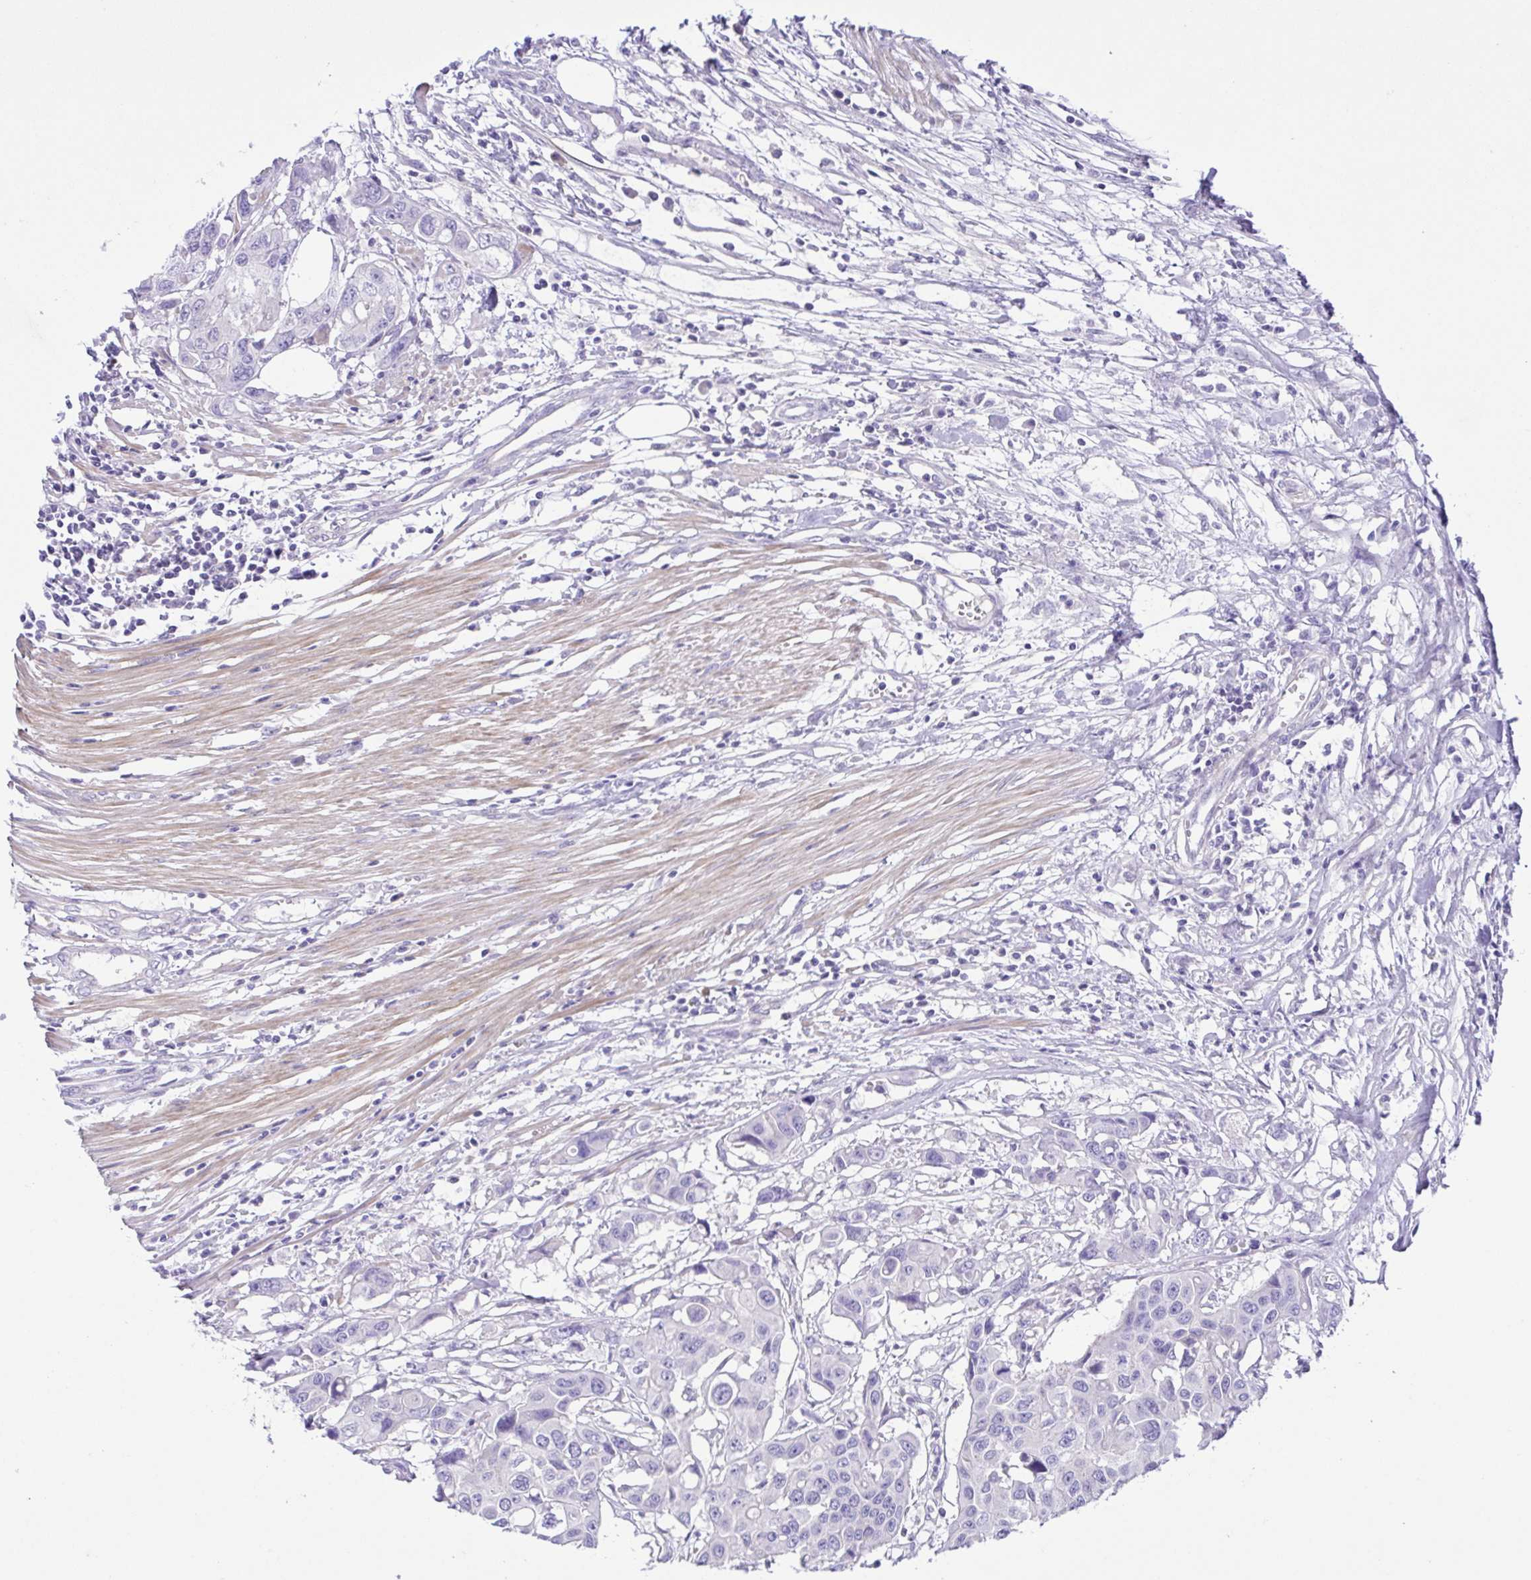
{"staining": {"intensity": "negative", "quantity": "none", "location": "none"}, "tissue": "colorectal cancer", "cell_type": "Tumor cells", "image_type": "cancer", "snomed": [{"axis": "morphology", "description": "Adenocarcinoma, NOS"}, {"axis": "topography", "description": "Colon"}], "caption": "There is no significant expression in tumor cells of colorectal cancer (adenocarcinoma).", "gene": "ISM2", "patient": {"sex": "male", "age": 77}}